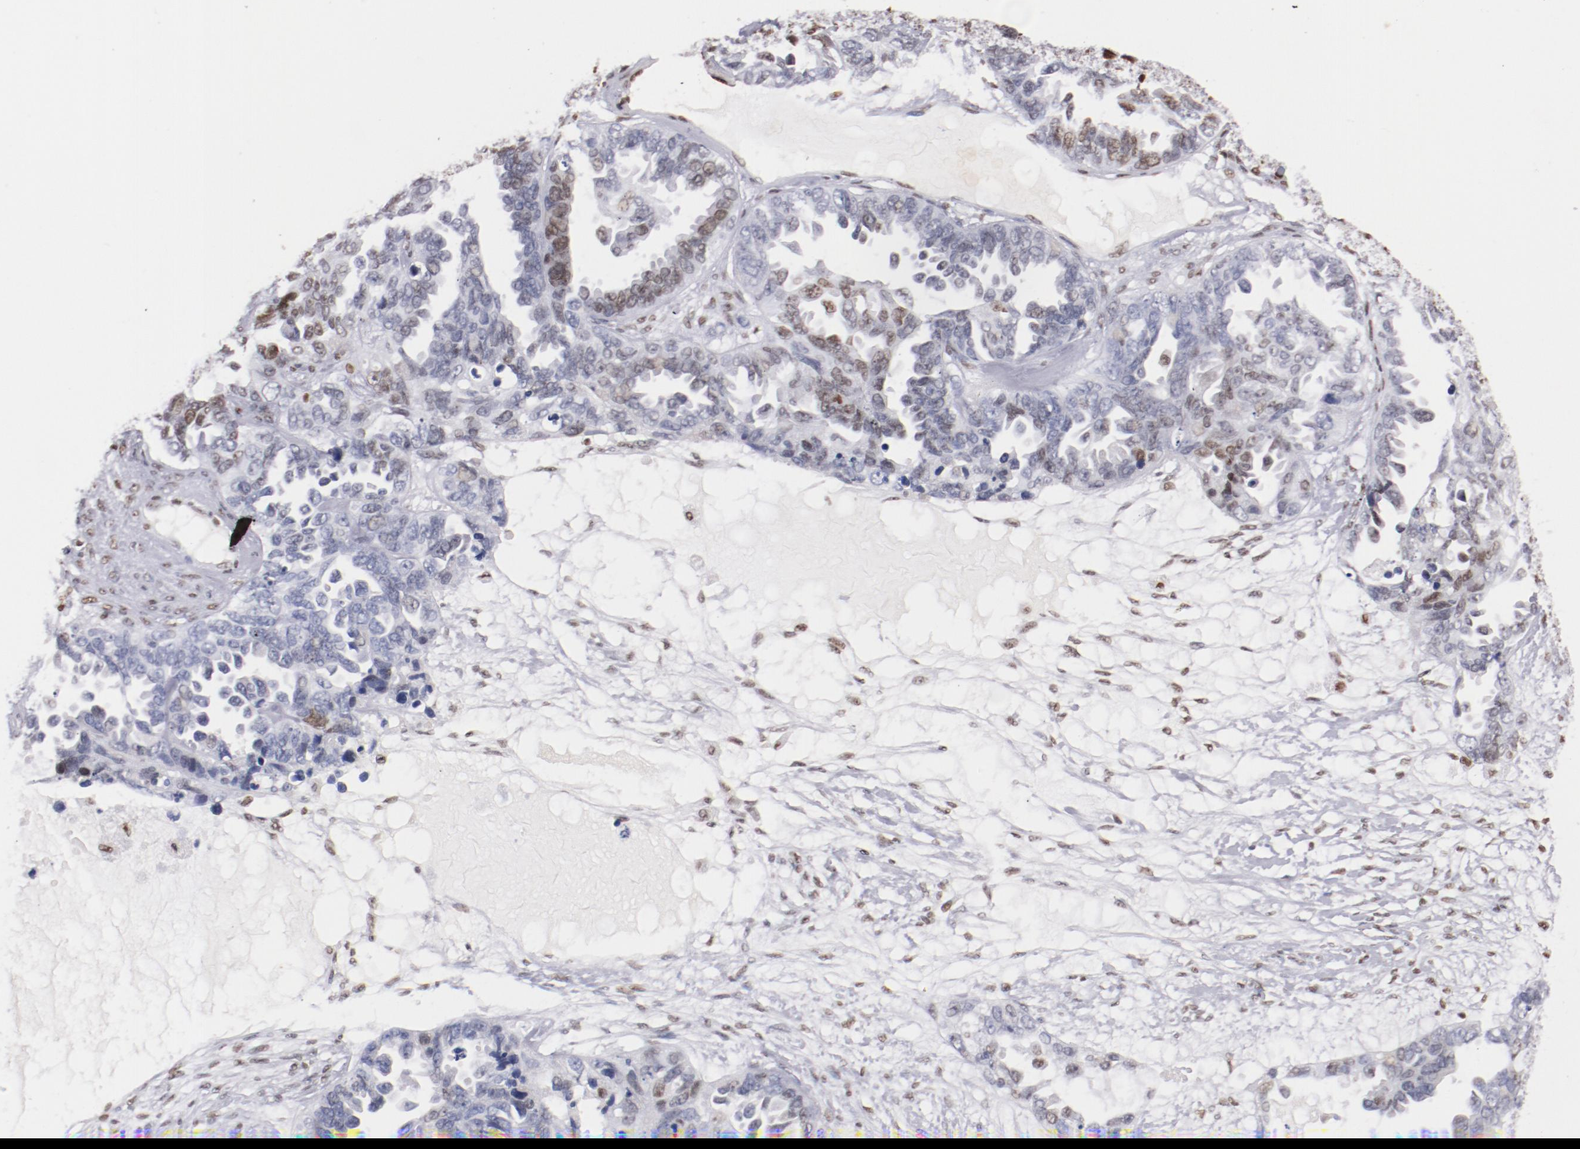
{"staining": {"intensity": "moderate", "quantity": ">75%", "location": "nuclear"}, "tissue": "ovarian cancer", "cell_type": "Tumor cells", "image_type": "cancer", "snomed": [{"axis": "morphology", "description": "Cystadenocarcinoma, serous, NOS"}, {"axis": "topography", "description": "Ovary"}], "caption": "A medium amount of moderate nuclear staining is identified in about >75% of tumor cells in ovarian serous cystadenocarcinoma tissue. (DAB IHC with brightfield microscopy, high magnification).", "gene": "IFI16", "patient": {"sex": "female", "age": 82}}